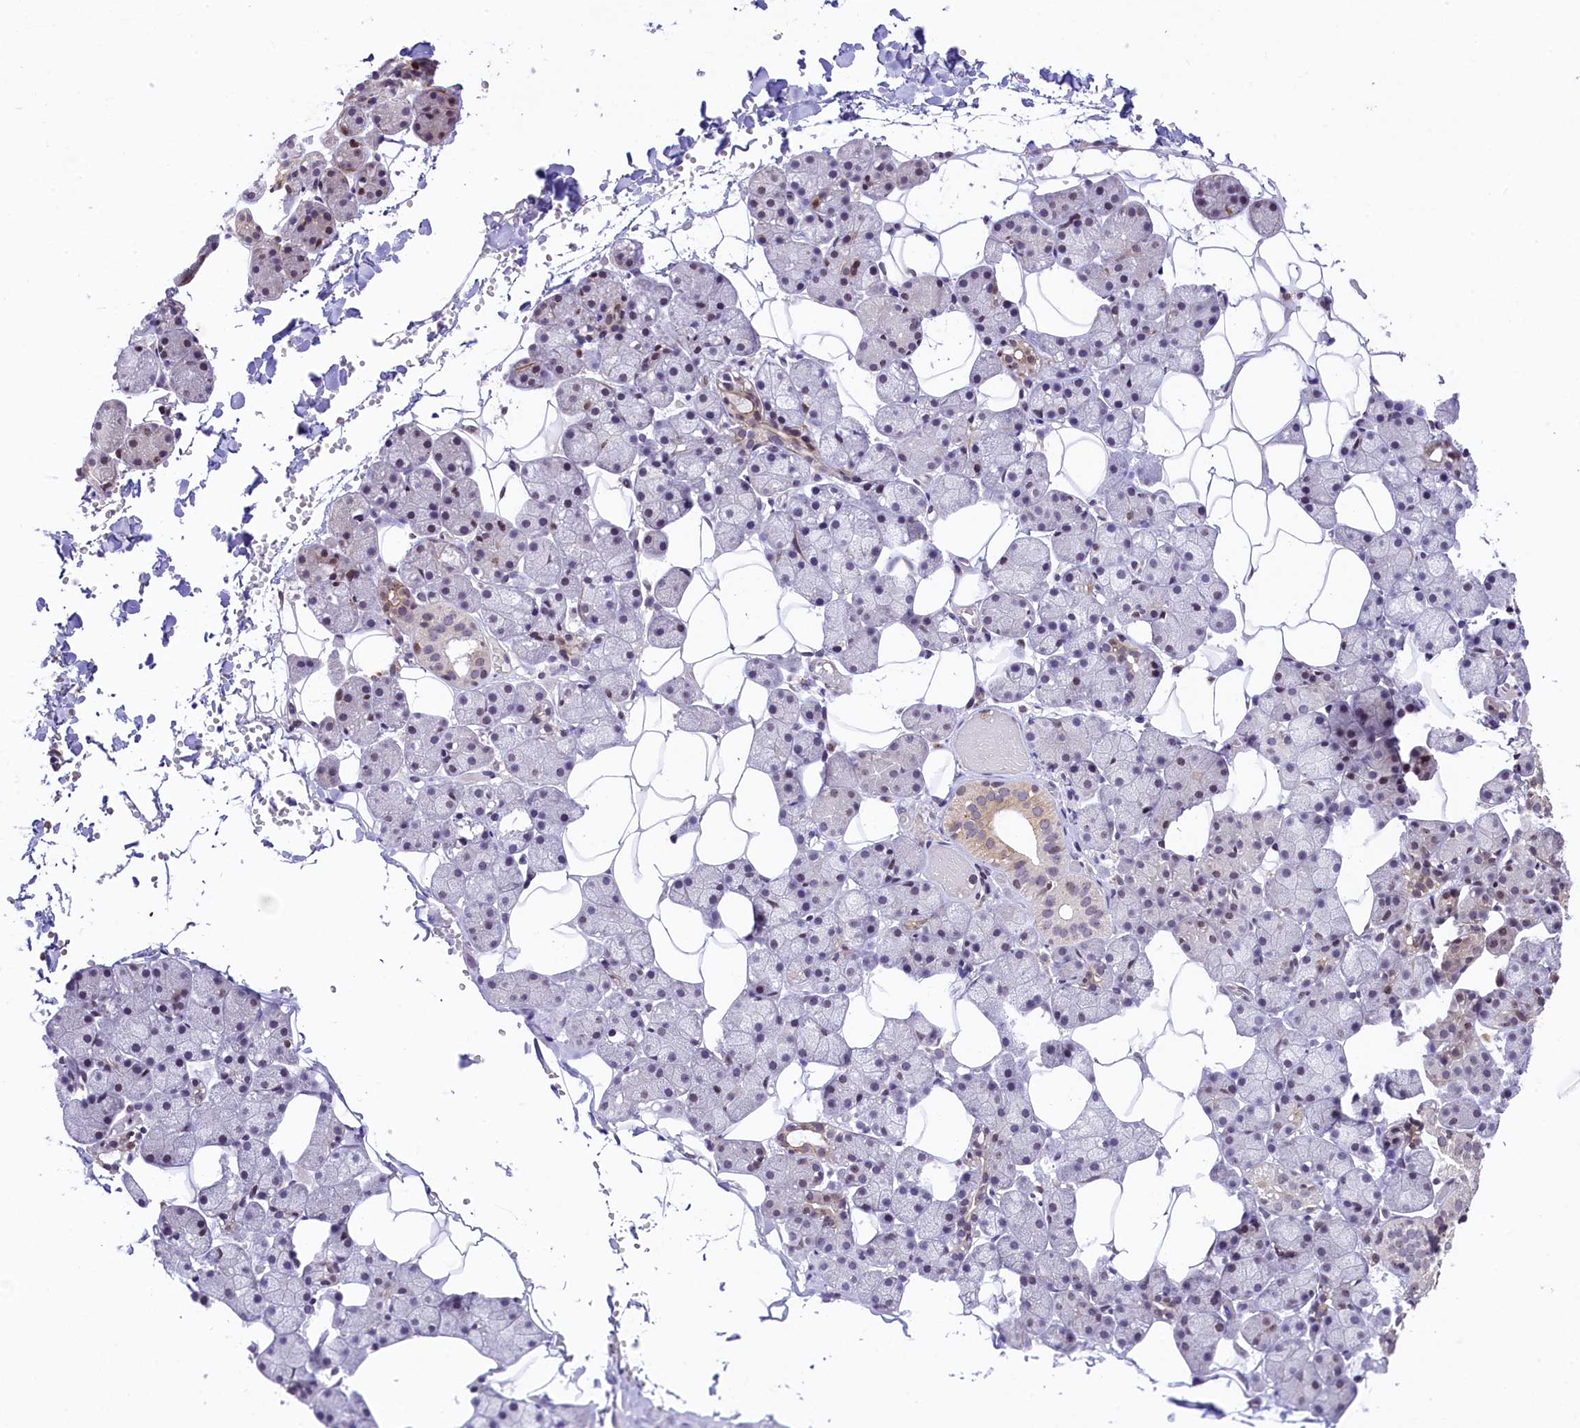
{"staining": {"intensity": "weak", "quantity": "<25%", "location": "cytoplasmic/membranous,nuclear"}, "tissue": "salivary gland", "cell_type": "Glandular cells", "image_type": "normal", "snomed": [{"axis": "morphology", "description": "Normal tissue, NOS"}, {"axis": "topography", "description": "Salivary gland"}], "caption": "This histopathology image is of normal salivary gland stained with IHC to label a protein in brown with the nuclei are counter-stained blue. There is no positivity in glandular cells.", "gene": "RBBP8", "patient": {"sex": "female", "age": 33}}